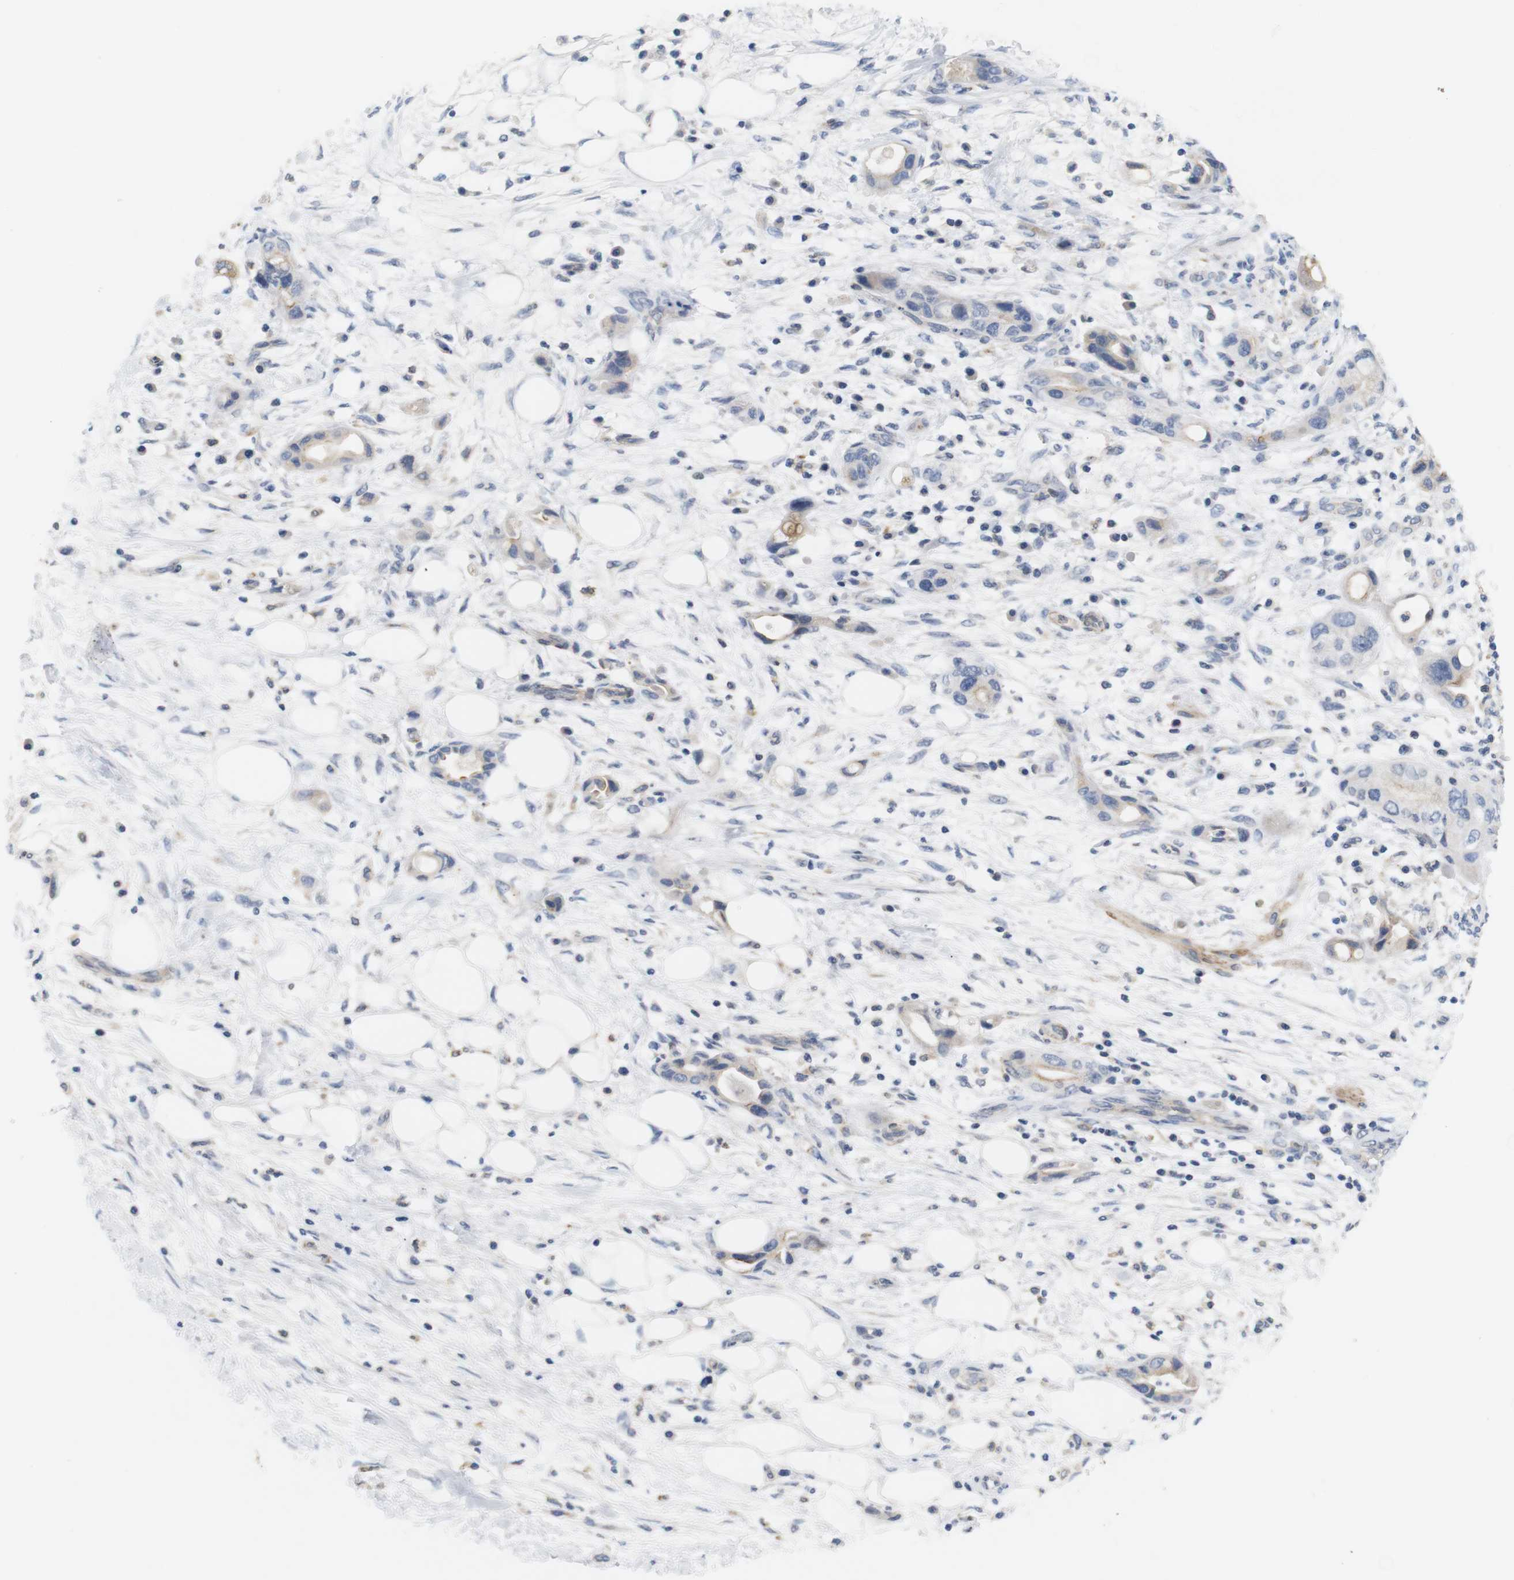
{"staining": {"intensity": "negative", "quantity": "none", "location": "none"}, "tissue": "pancreatic cancer", "cell_type": "Tumor cells", "image_type": "cancer", "snomed": [{"axis": "morphology", "description": "Adenocarcinoma, NOS"}, {"axis": "topography", "description": "Pancreas"}], "caption": "Tumor cells show no significant protein positivity in pancreatic adenocarcinoma.", "gene": "ITPR1", "patient": {"sex": "female", "age": 57}}